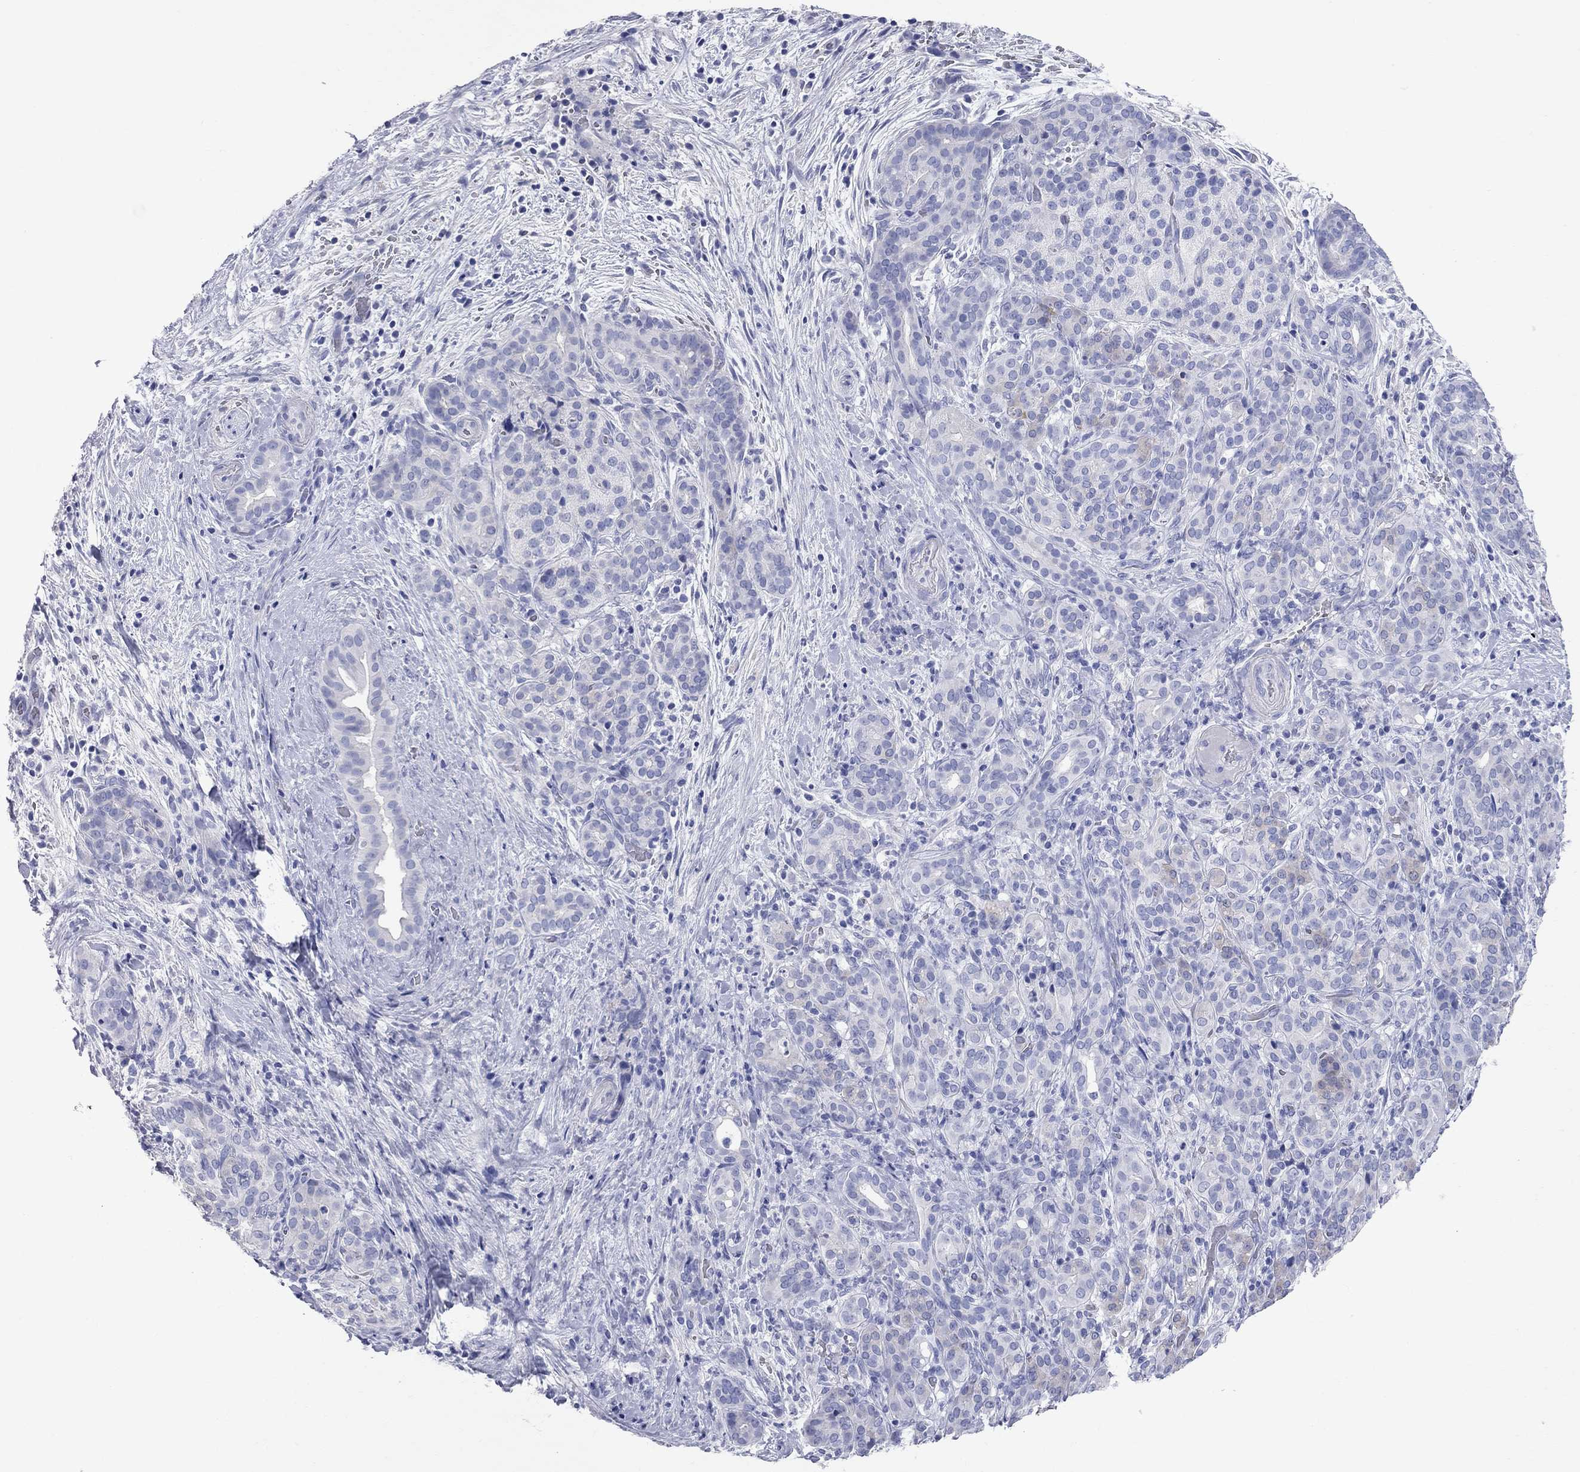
{"staining": {"intensity": "weak", "quantity": "<25%", "location": "cytoplasmic/membranous"}, "tissue": "pancreatic cancer", "cell_type": "Tumor cells", "image_type": "cancer", "snomed": [{"axis": "morphology", "description": "Adenocarcinoma, NOS"}, {"axis": "topography", "description": "Pancreas"}], "caption": "Adenocarcinoma (pancreatic) was stained to show a protein in brown. There is no significant staining in tumor cells.", "gene": "AOX1", "patient": {"sex": "male", "age": 44}}